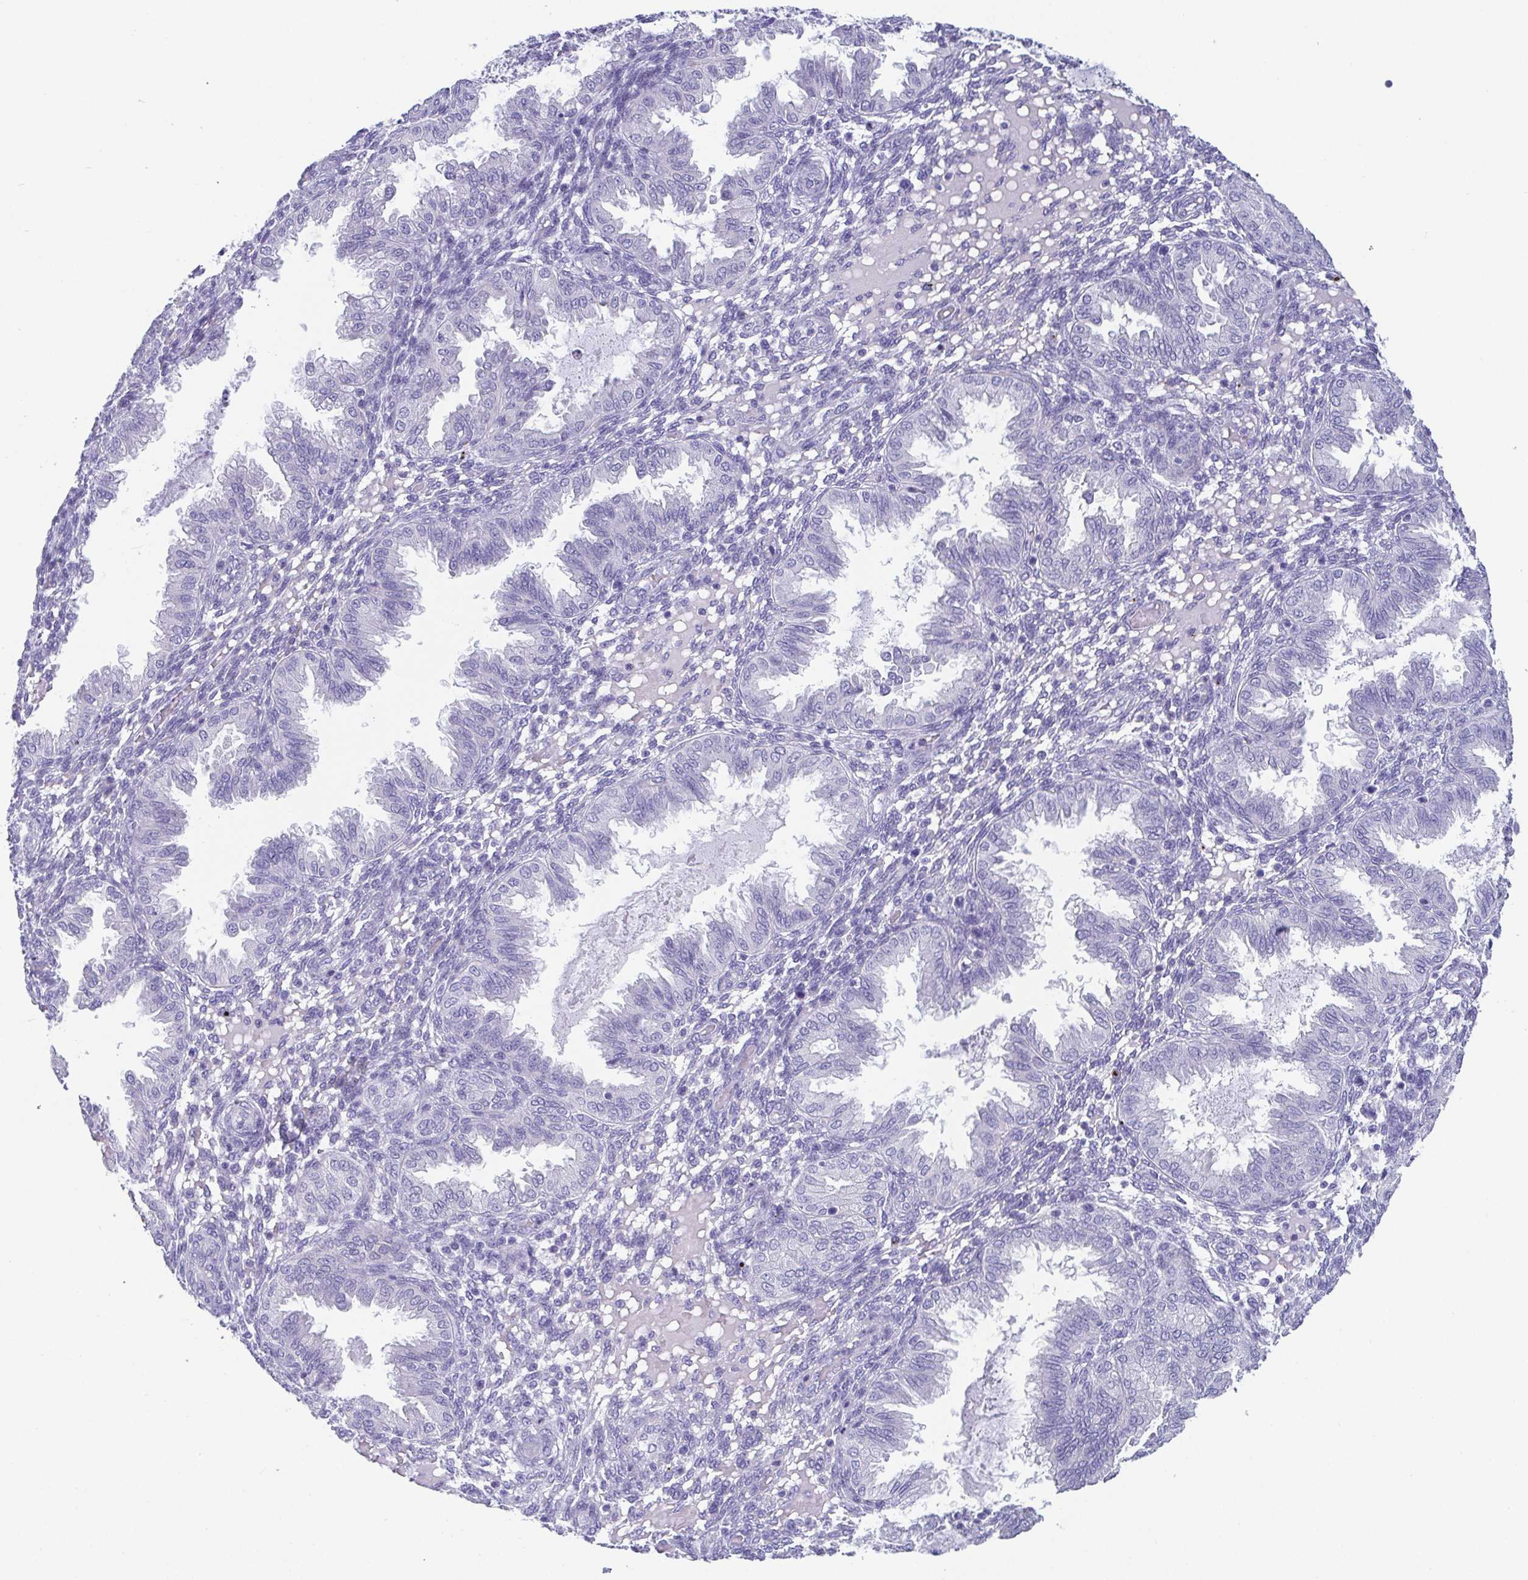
{"staining": {"intensity": "negative", "quantity": "none", "location": "none"}, "tissue": "endometrium", "cell_type": "Cells in endometrial stroma", "image_type": "normal", "snomed": [{"axis": "morphology", "description": "Normal tissue, NOS"}, {"axis": "topography", "description": "Endometrium"}], "caption": "A high-resolution histopathology image shows immunohistochemistry staining of unremarkable endometrium, which displays no significant positivity in cells in endometrial stroma.", "gene": "SCGN", "patient": {"sex": "female", "age": 33}}